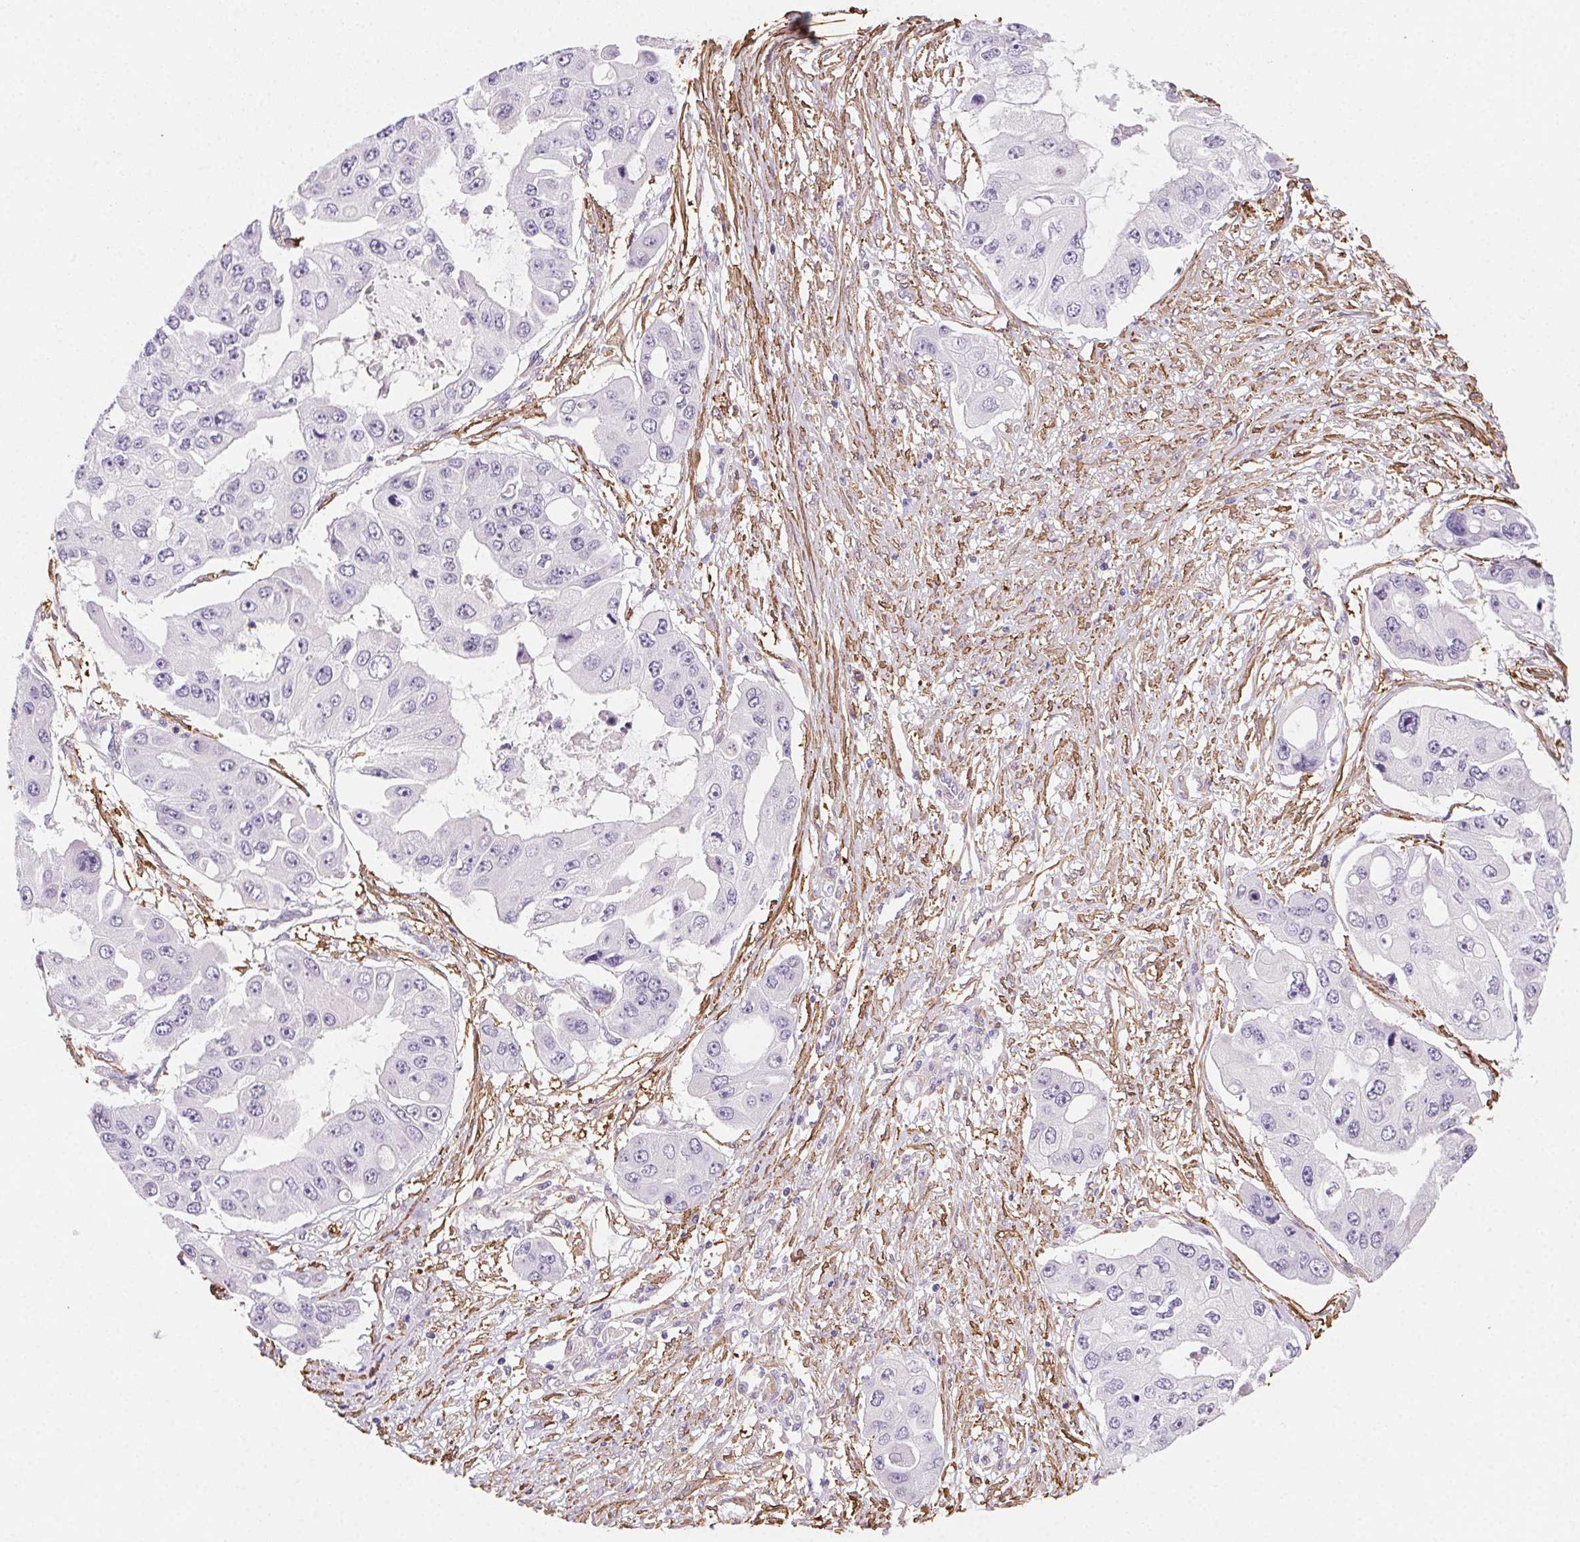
{"staining": {"intensity": "negative", "quantity": "none", "location": "none"}, "tissue": "ovarian cancer", "cell_type": "Tumor cells", "image_type": "cancer", "snomed": [{"axis": "morphology", "description": "Cystadenocarcinoma, serous, NOS"}, {"axis": "topography", "description": "Ovary"}], "caption": "Photomicrograph shows no protein positivity in tumor cells of serous cystadenocarcinoma (ovarian) tissue. The staining is performed using DAB brown chromogen with nuclei counter-stained in using hematoxylin.", "gene": "GPX8", "patient": {"sex": "female", "age": 56}}